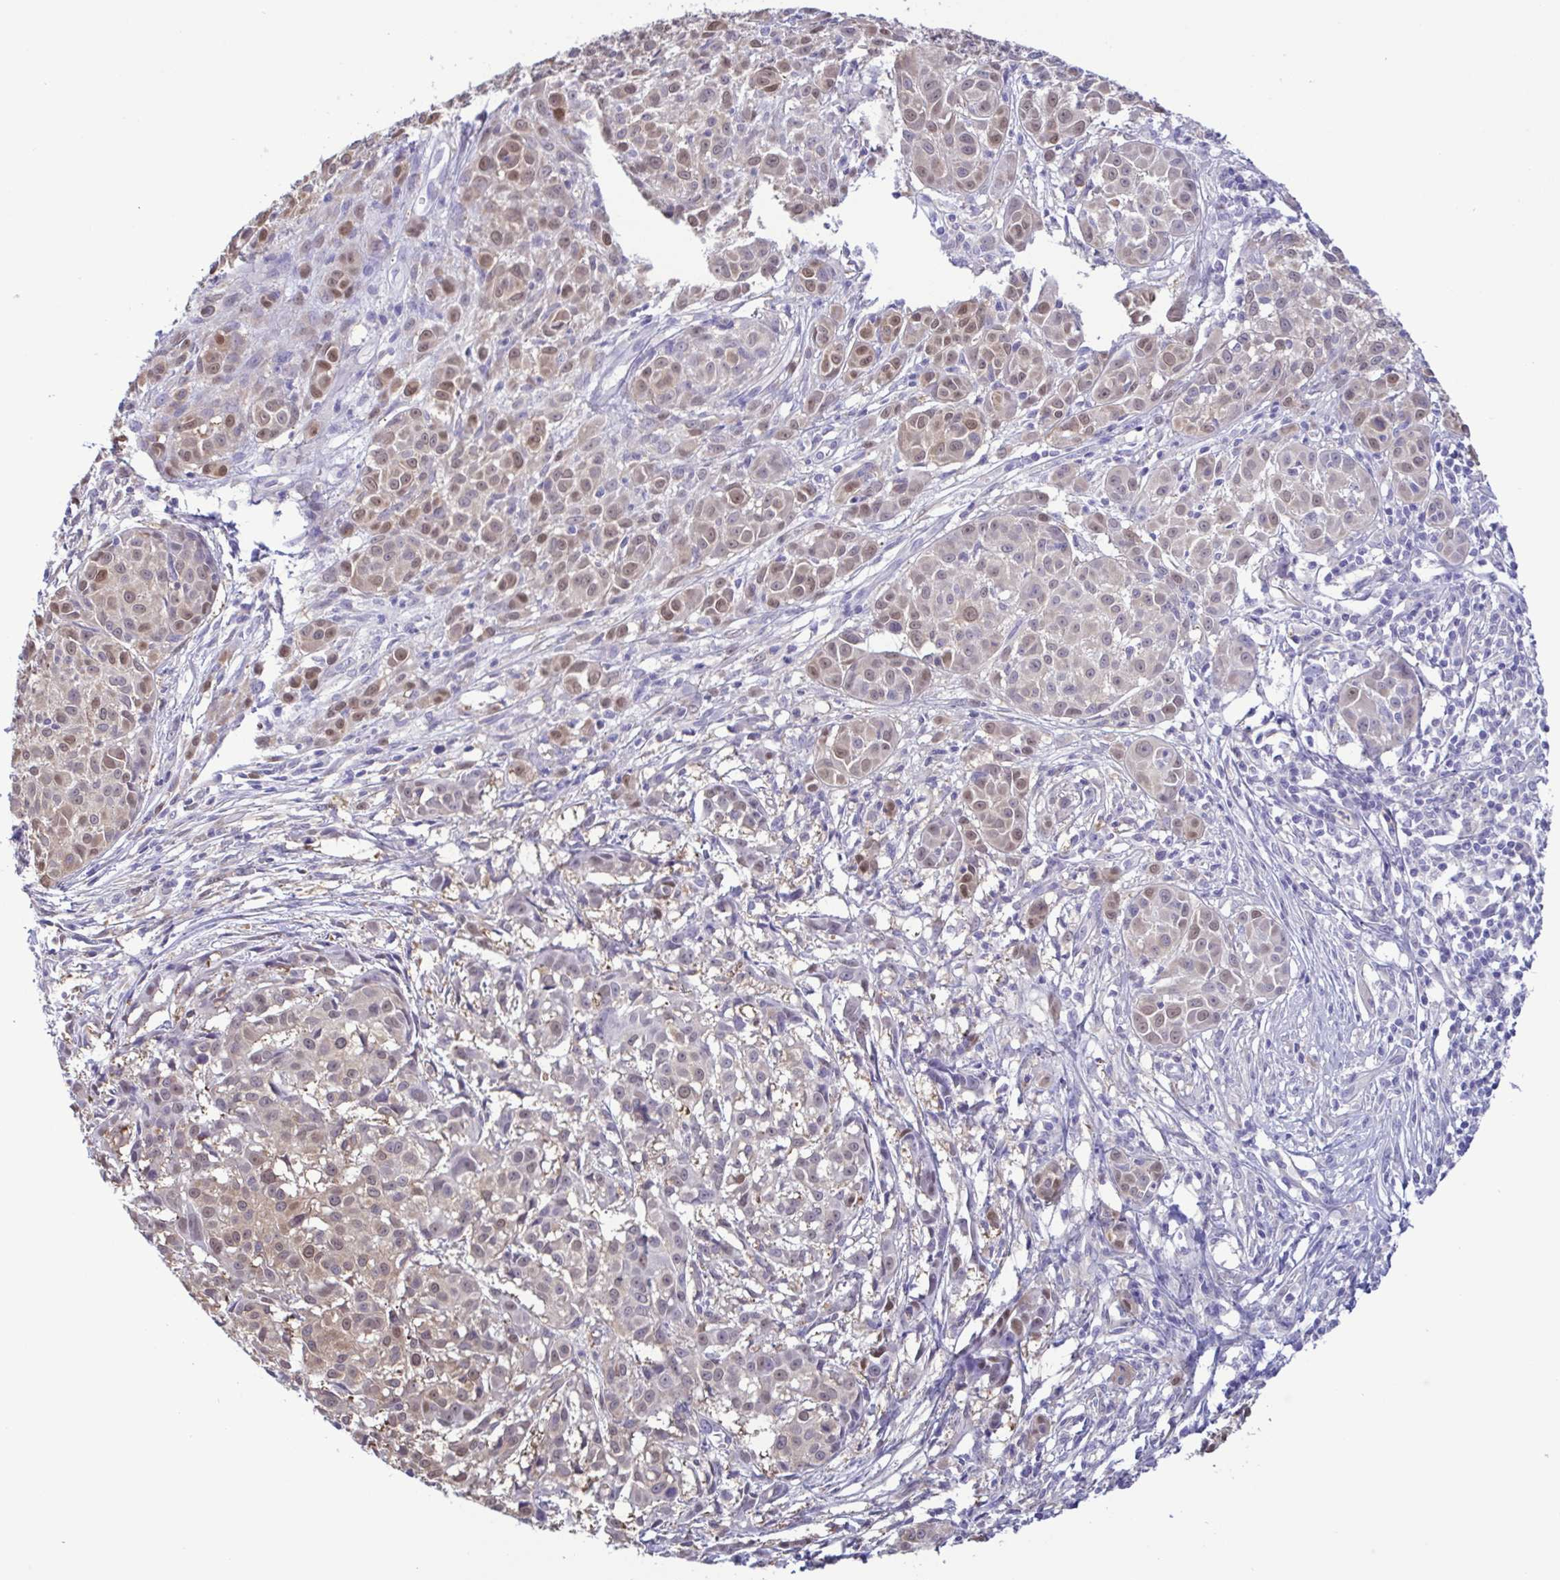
{"staining": {"intensity": "weak", "quantity": "25%-75%", "location": "cytoplasmic/membranous,nuclear"}, "tissue": "melanoma", "cell_type": "Tumor cells", "image_type": "cancer", "snomed": [{"axis": "morphology", "description": "Malignant melanoma, NOS"}, {"axis": "topography", "description": "Skin"}], "caption": "The histopathology image displays immunohistochemical staining of malignant melanoma. There is weak cytoplasmic/membranous and nuclear staining is identified in approximately 25%-75% of tumor cells. The staining is performed using DAB brown chromogen to label protein expression. The nuclei are counter-stained blue using hematoxylin.", "gene": "LDHC", "patient": {"sex": "male", "age": 48}}